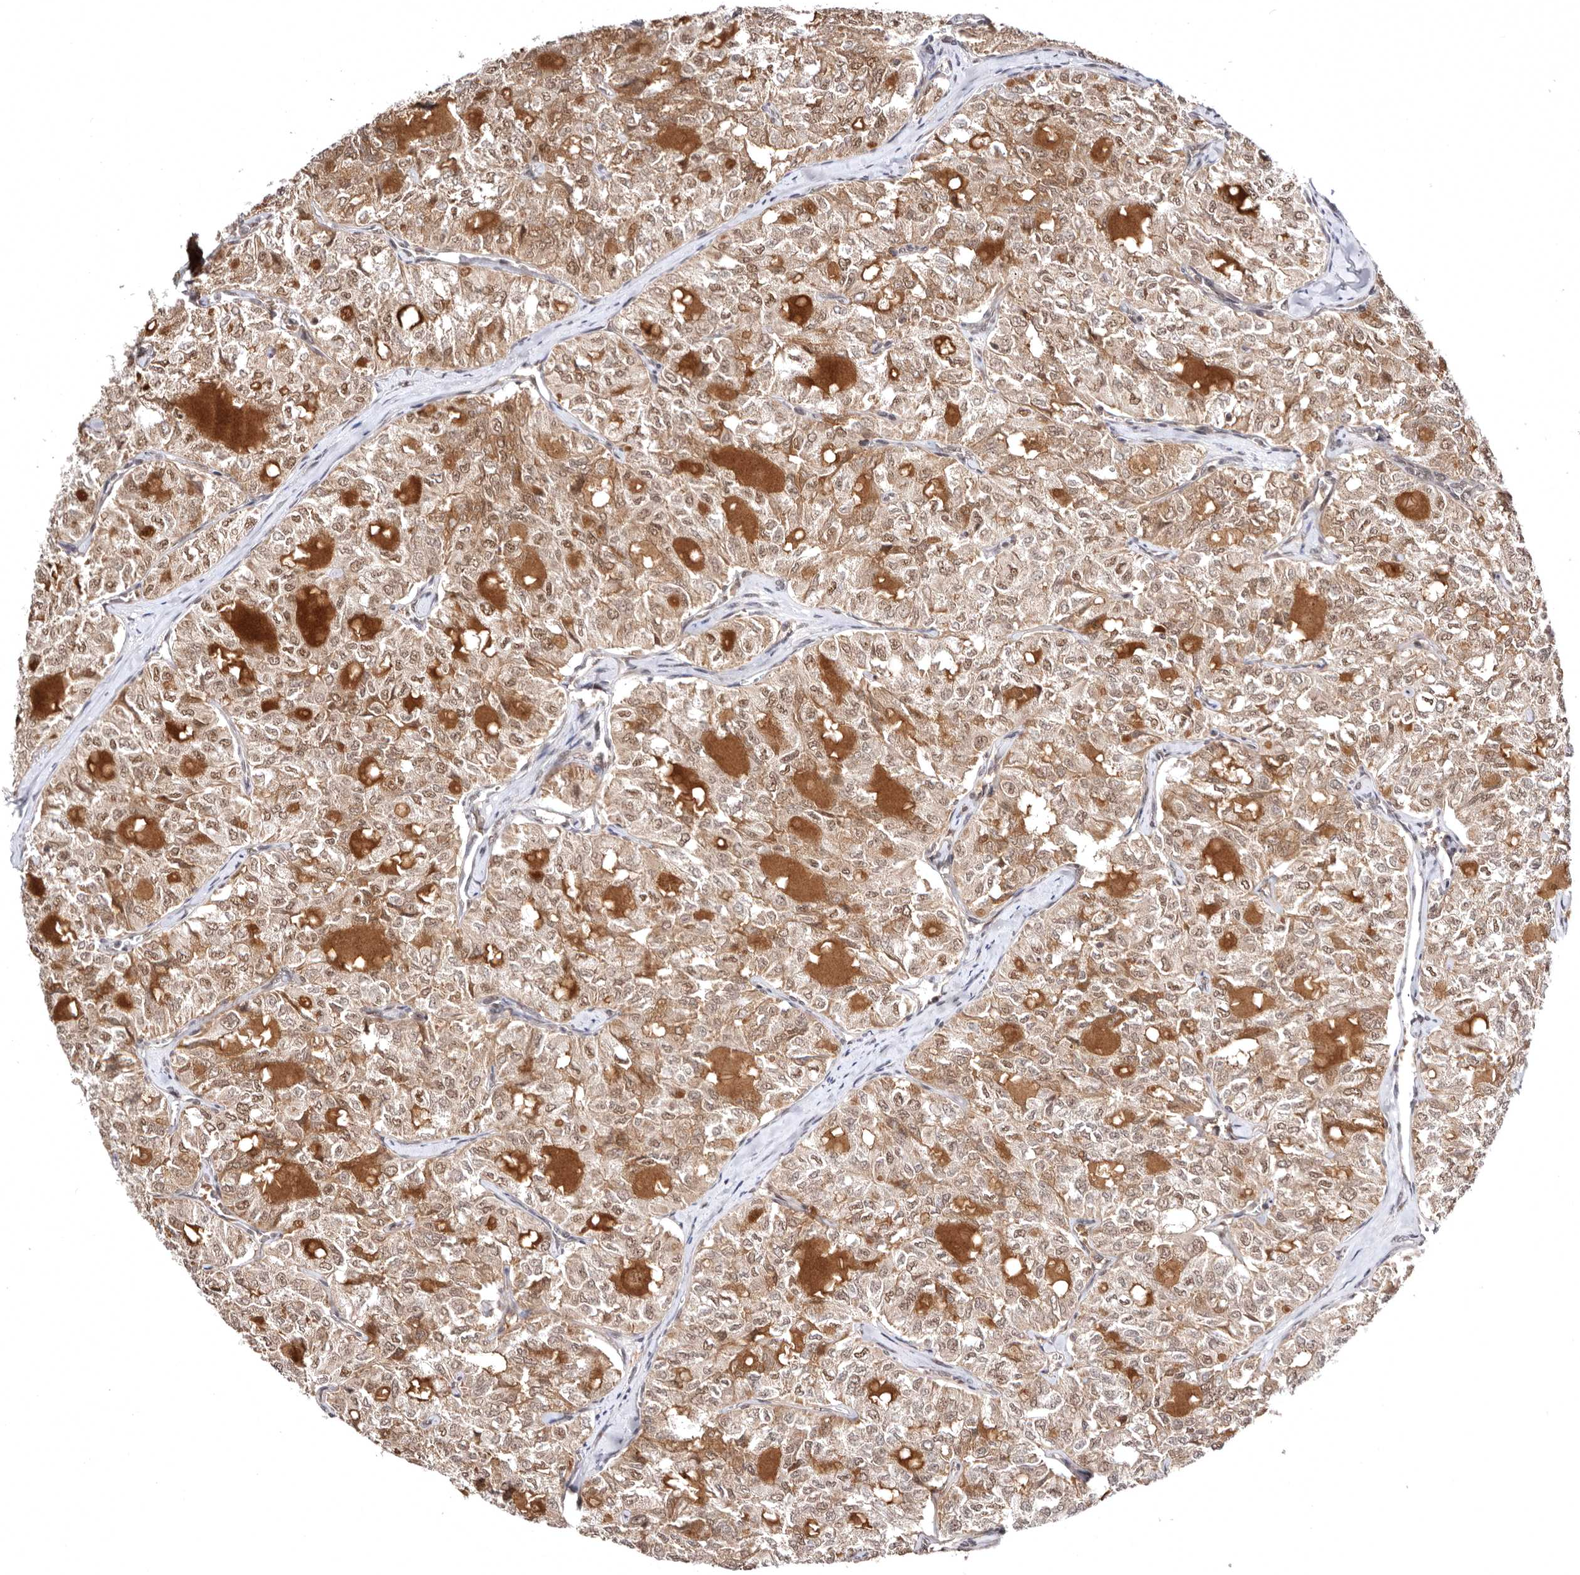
{"staining": {"intensity": "moderate", "quantity": ">75%", "location": "cytoplasmic/membranous,nuclear"}, "tissue": "thyroid cancer", "cell_type": "Tumor cells", "image_type": "cancer", "snomed": [{"axis": "morphology", "description": "Follicular adenoma carcinoma, NOS"}, {"axis": "topography", "description": "Thyroid gland"}], "caption": "The image exhibits immunohistochemical staining of thyroid follicular adenoma carcinoma. There is moderate cytoplasmic/membranous and nuclear positivity is appreciated in about >75% of tumor cells. (DAB (3,3'-diaminobenzidine) IHC with brightfield microscopy, high magnification).", "gene": "MED8", "patient": {"sex": "male", "age": 75}}